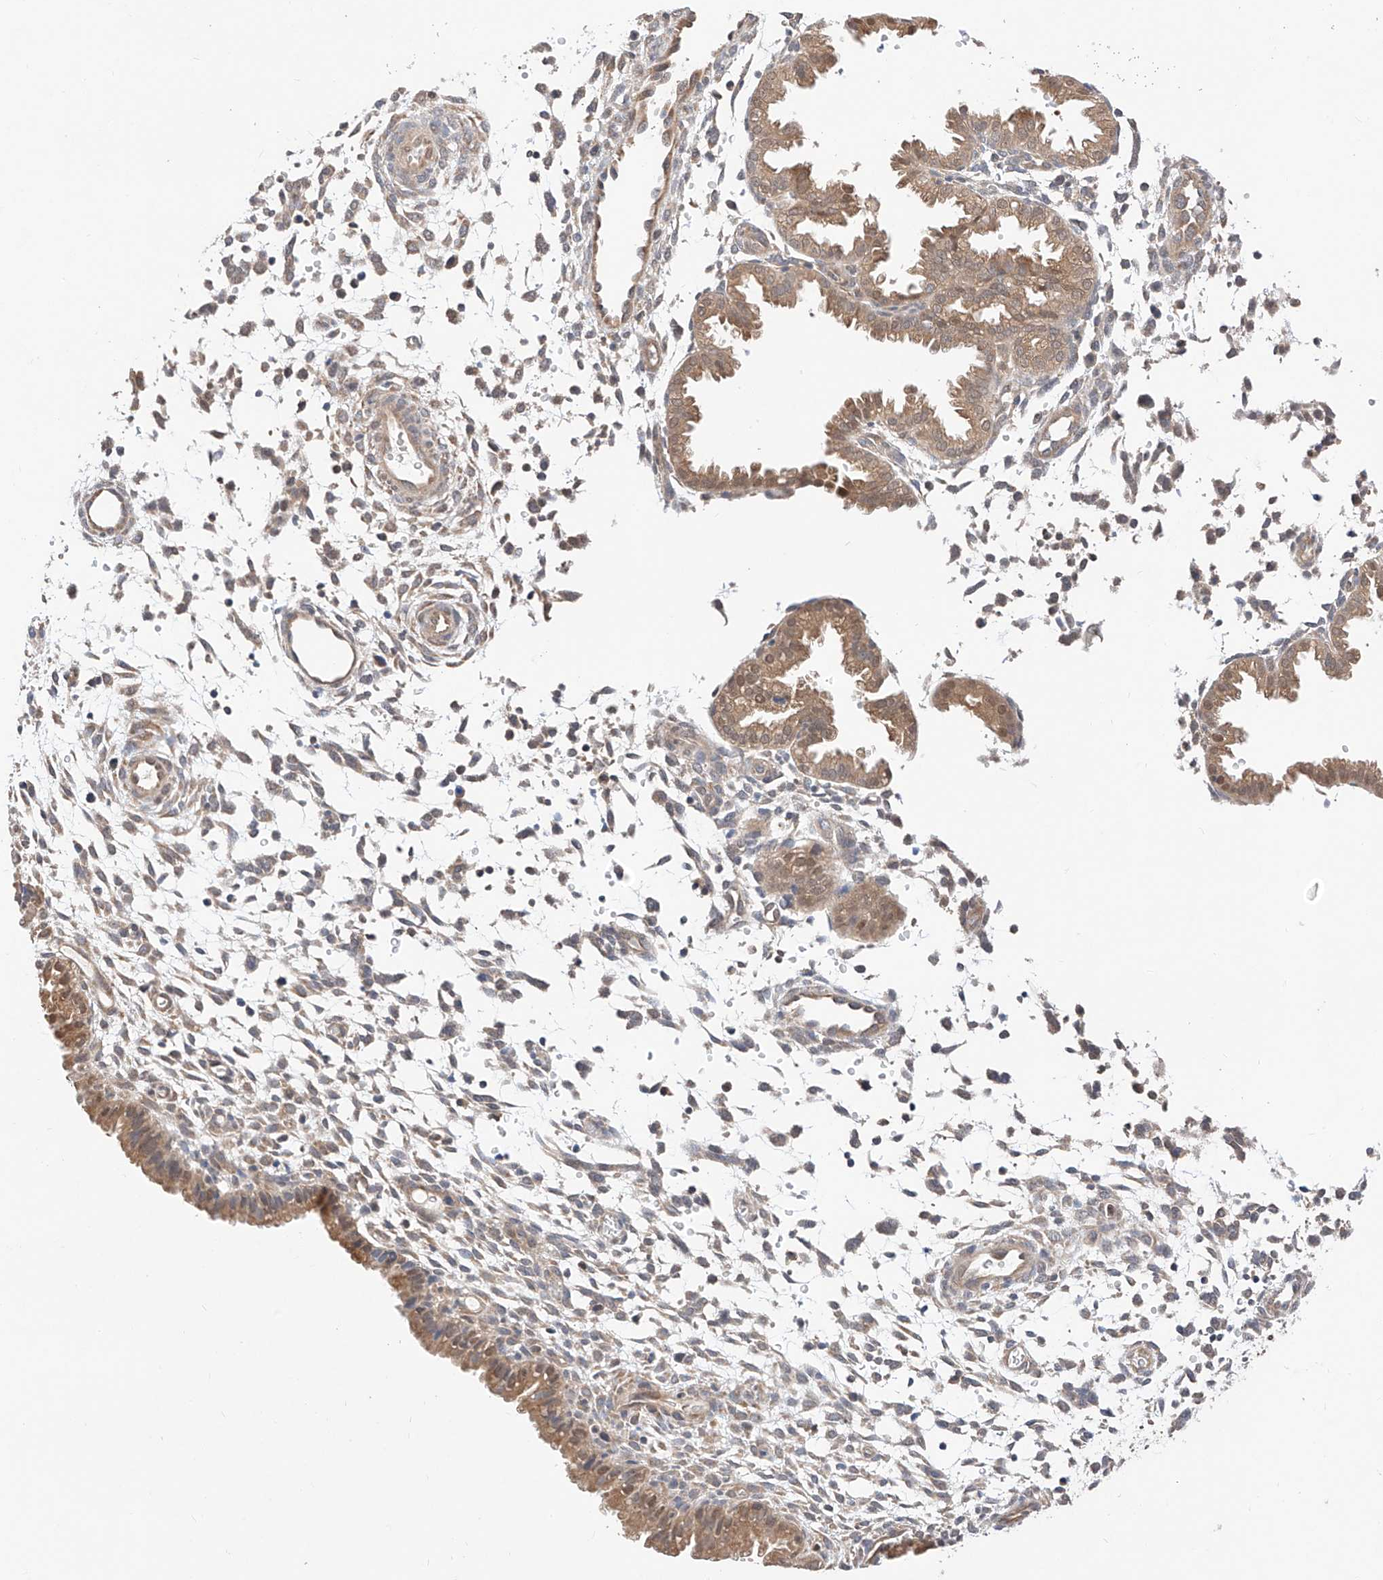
{"staining": {"intensity": "weak", "quantity": "<25%", "location": "cytoplasmic/membranous"}, "tissue": "endometrium", "cell_type": "Cells in endometrial stroma", "image_type": "normal", "snomed": [{"axis": "morphology", "description": "Normal tissue, NOS"}, {"axis": "topography", "description": "Endometrium"}], "caption": "This is a photomicrograph of immunohistochemistry (IHC) staining of normal endometrium, which shows no positivity in cells in endometrial stroma. (Stains: DAB (3,3'-diaminobenzidine) immunohistochemistry with hematoxylin counter stain, Microscopy: brightfield microscopy at high magnification).", "gene": "ZSCAN4", "patient": {"sex": "female", "age": 33}}